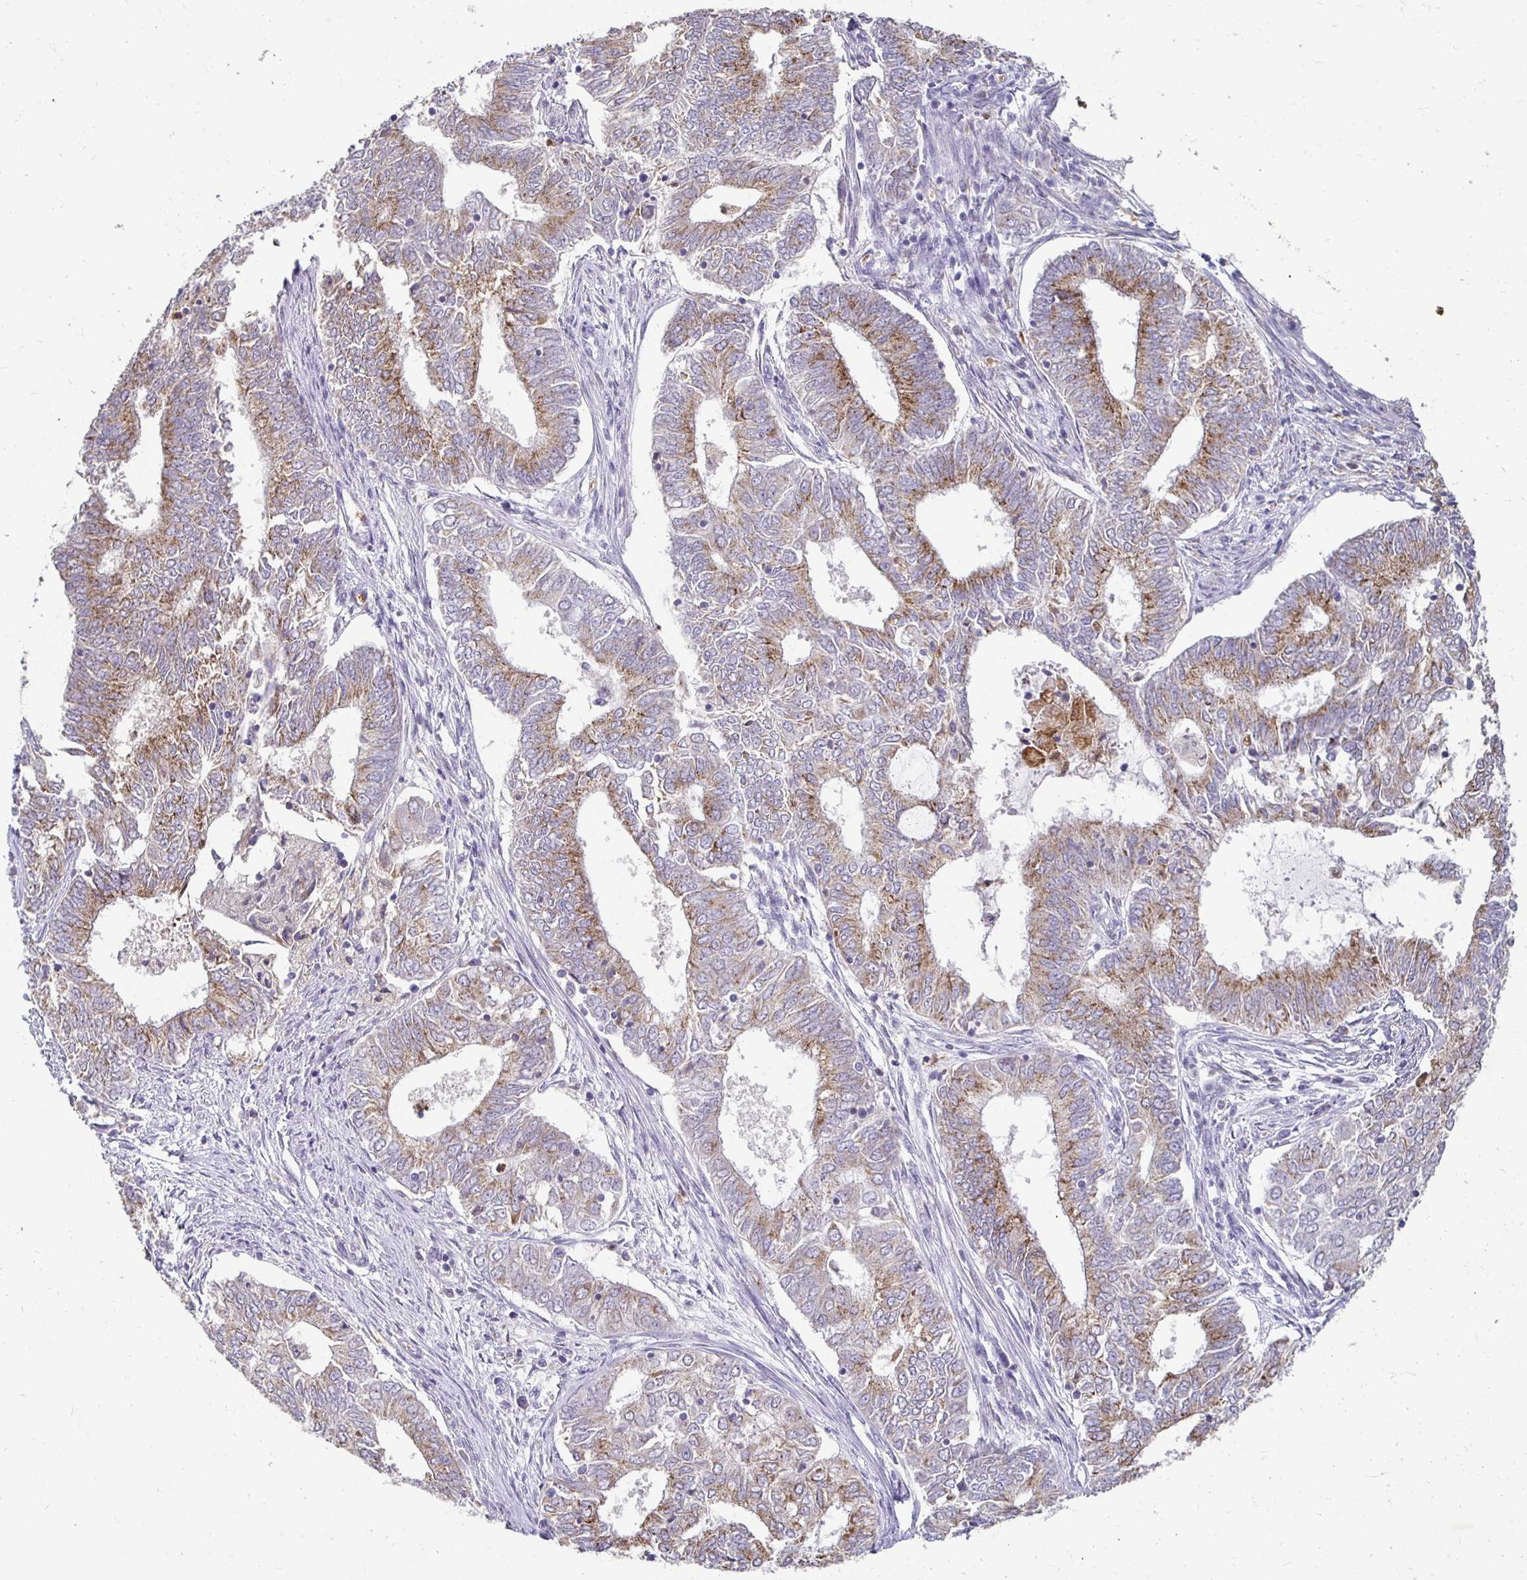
{"staining": {"intensity": "moderate", "quantity": ">75%", "location": "cytoplasmic/membranous"}, "tissue": "endometrial cancer", "cell_type": "Tumor cells", "image_type": "cancer", "snomed": [{"axis": "morphology", "description": "Adenocarcinoma, NOS"}, {"axis": "topography", "description": "Endometrium"}], "caption": "This micrograph displays IHC staining of human endometrial cancer (adenocarcinoma), with medium moderate cytoplasmic/membranous expression in approximately >75% of tumor cells.", "gene": "GK2", "patient": {"sex": "female", "age": 62}}